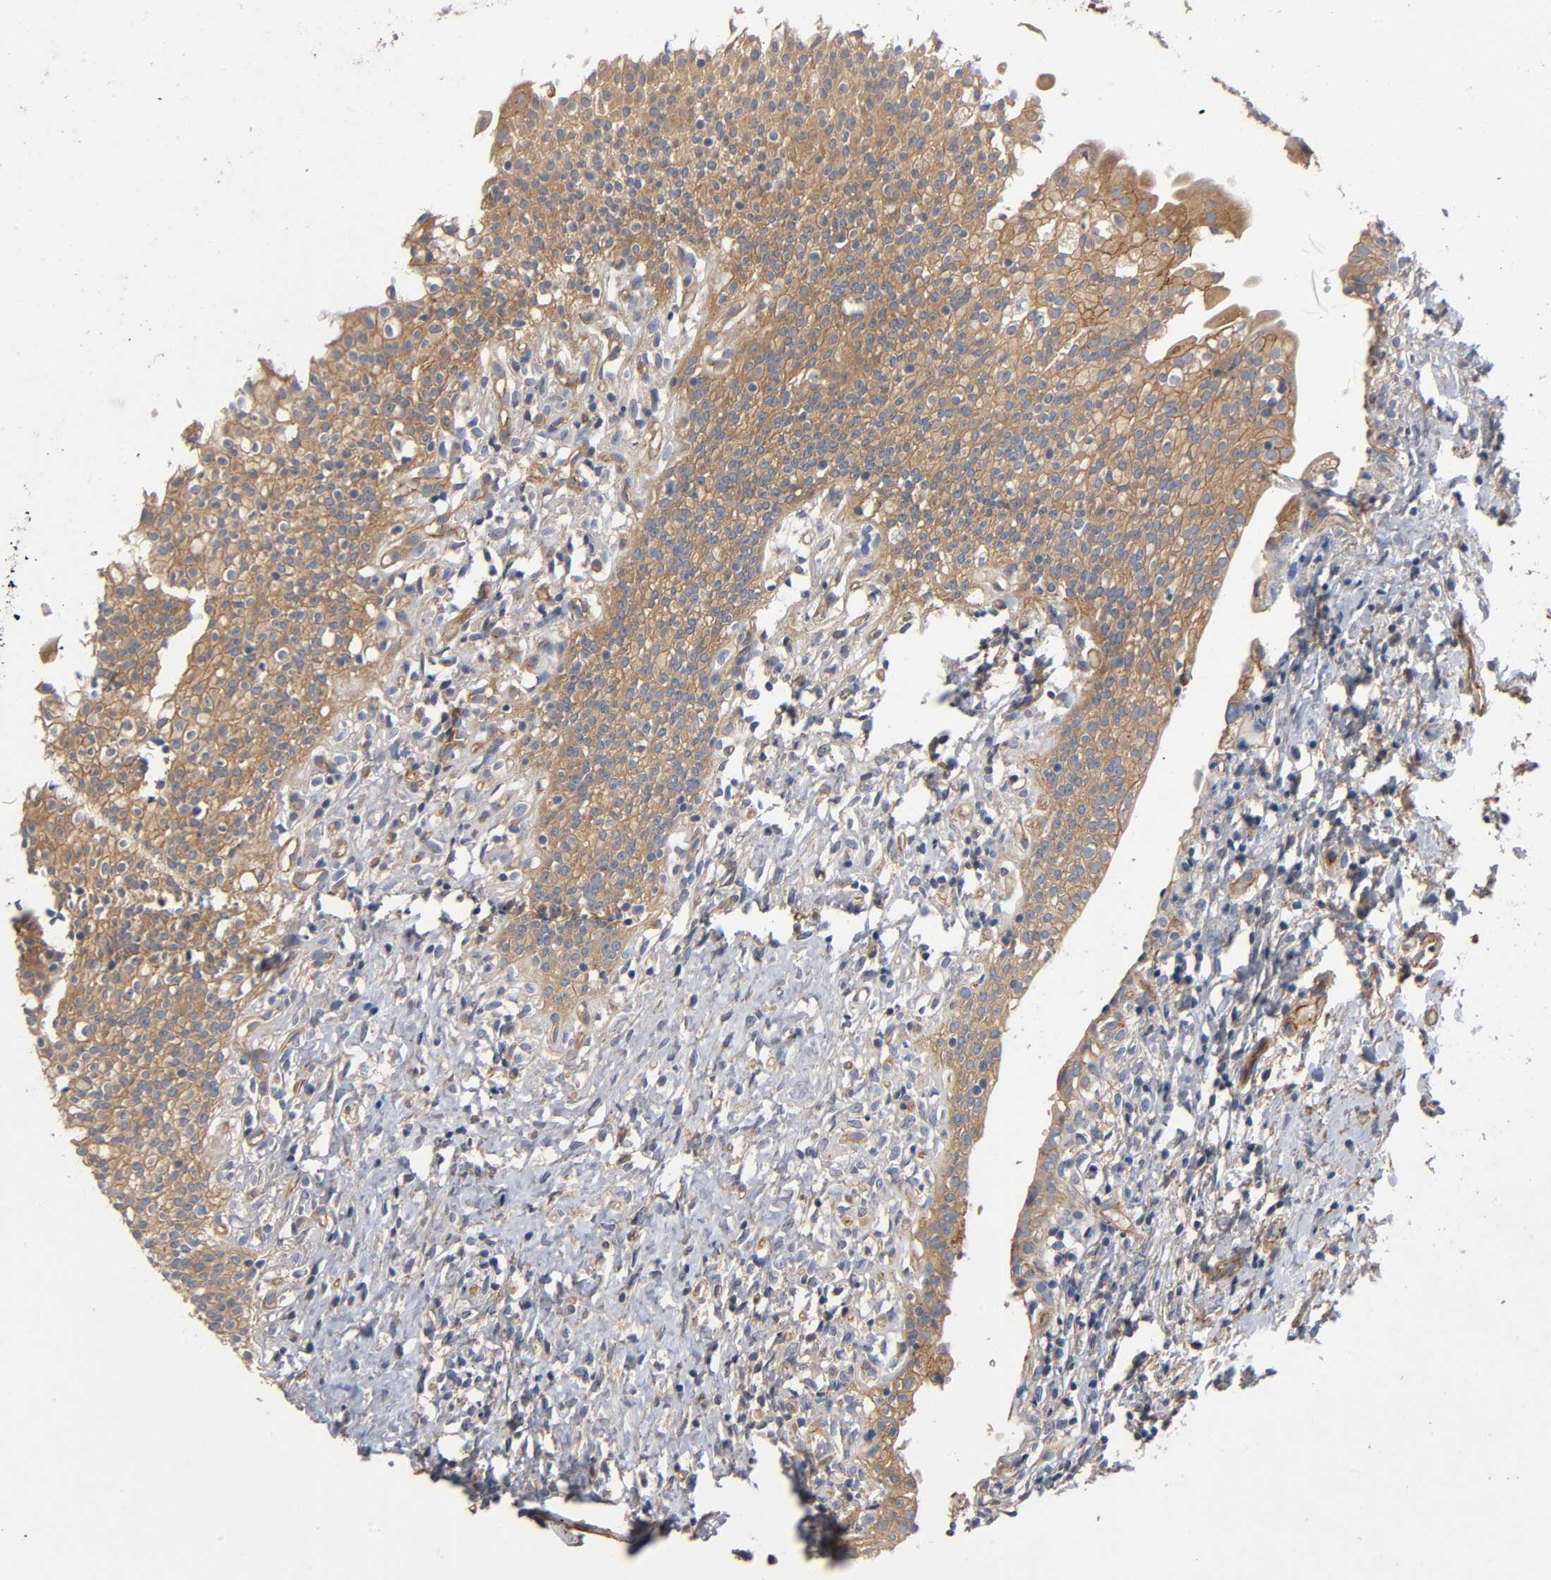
{"staining": {"intensity": "moderate", "quantity": ">75%", "location": "cytoplasmic/membranous"}, "tissue": "urinary bladder", "cell_type": "Urothelial cells", "image_type": "normal", "snomed": [{"axis": "morphology", "description": "Normal tissue, NOS"}, {"axis": "topography", "description": "Urinary bladder"}], "caption": "Unremarkable urinary bladder demonstrates moderate cytoplasmic/membranous positivity in approximately >75% of urothelial cells, visualized by immunohistochemistry. The protein of interest is shown in brown color, while the nuclei are stained blue.", "gene": "MARS1", "patient": {"sex": "female", "age": 80}}